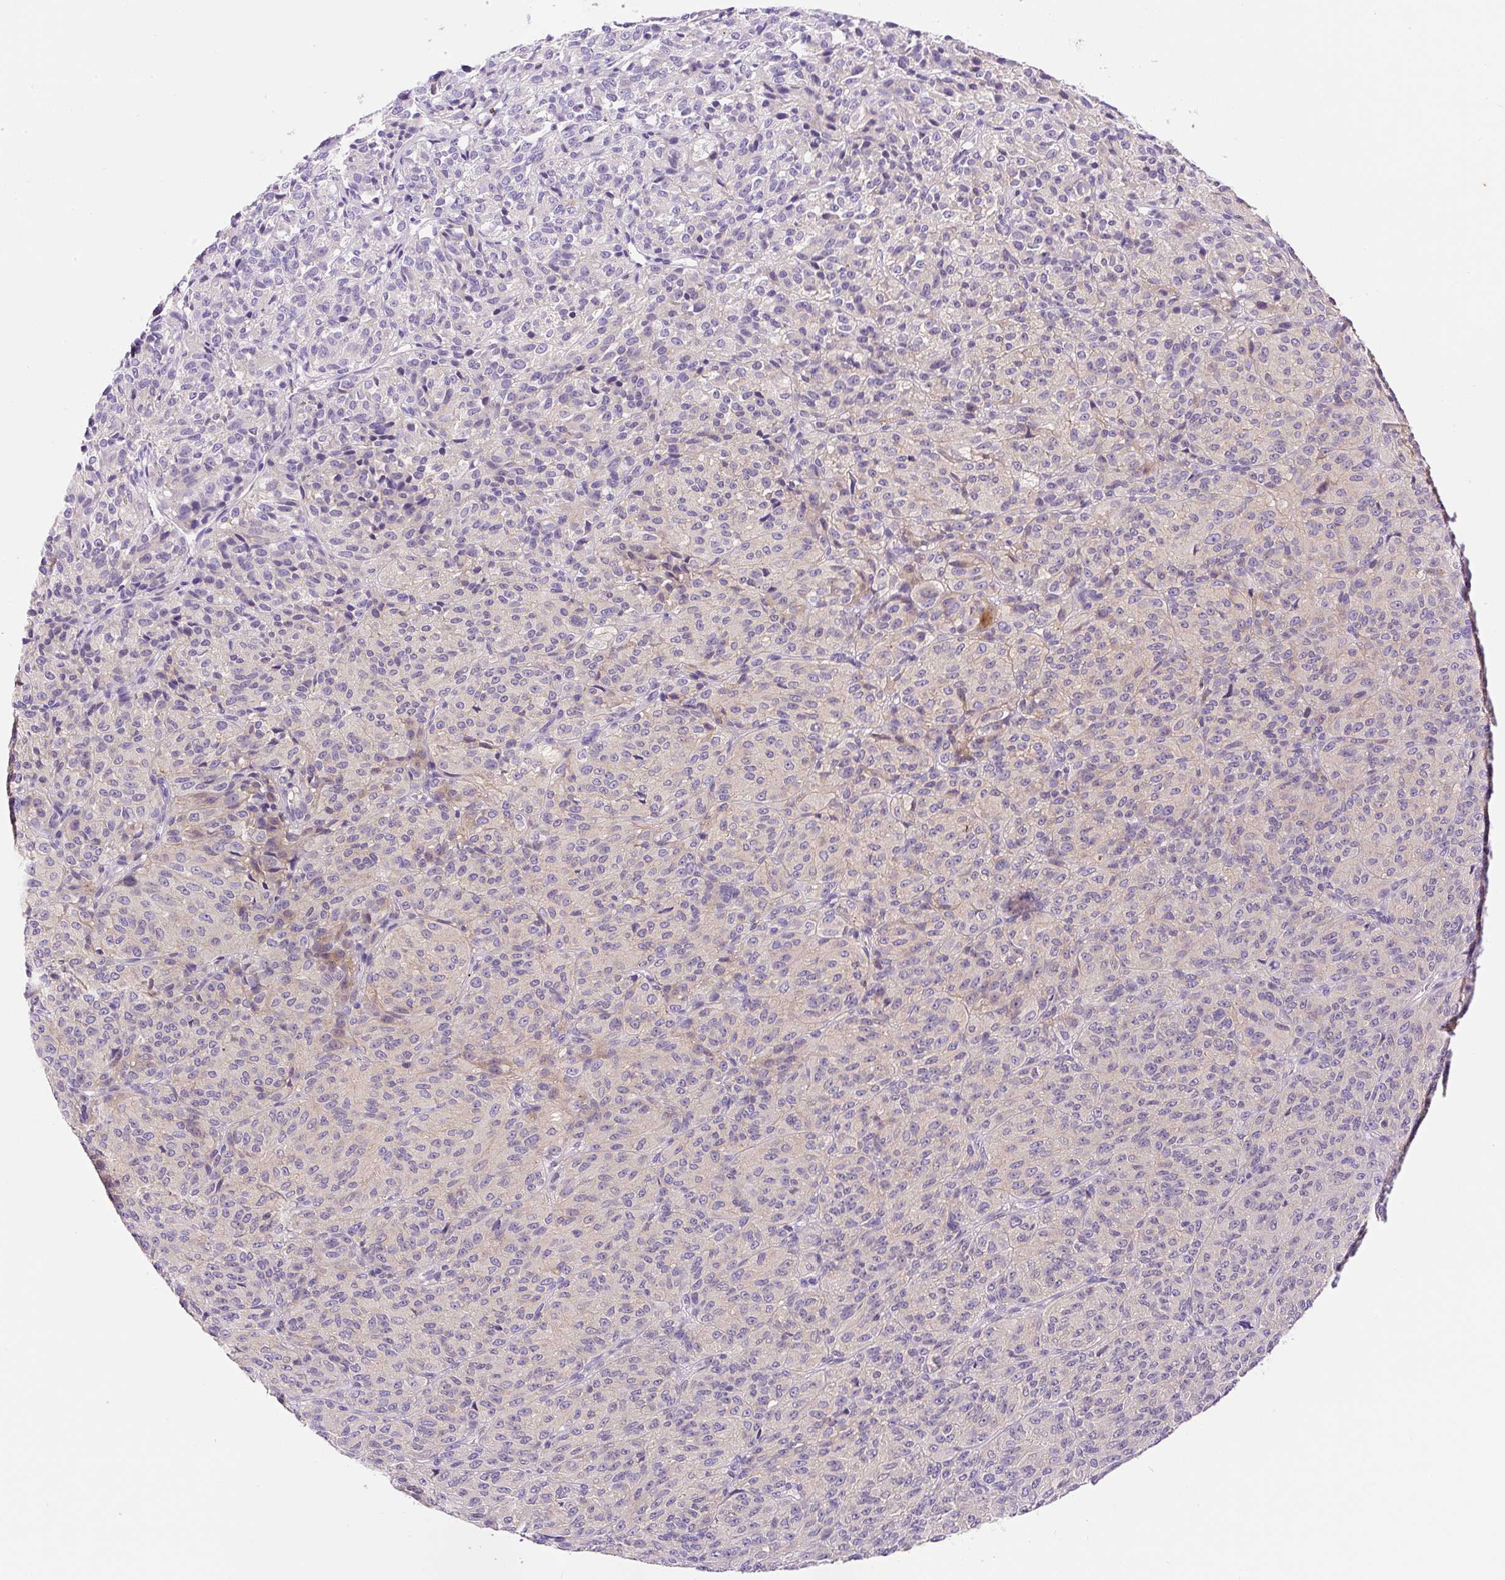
{"staining": {"intensity": "weak", "quantity": "25%-75%", "location": "cytoplasmic/membranous"}, "tissue": "melanoma", "cell_type": "Tumor cells", "image_type": "cancer", "snomed": [{"axis": "morphology", "description": "Malignant melanoma, Metastatic site"}, {"axis": "topography", "description": "Brain"}], "caption": "Melanoma stained with DAB immunohistochemistry reveals low levels of weak cytoplasmic/membranous positivity in about 25%-75% of tumor cells. Immunohistochemistry (ihc) stains the protein of interest in brown and the nuclei are stained blue.", "gene": "LHFPL5", "patient": {"sex": "female", "age": 56}}